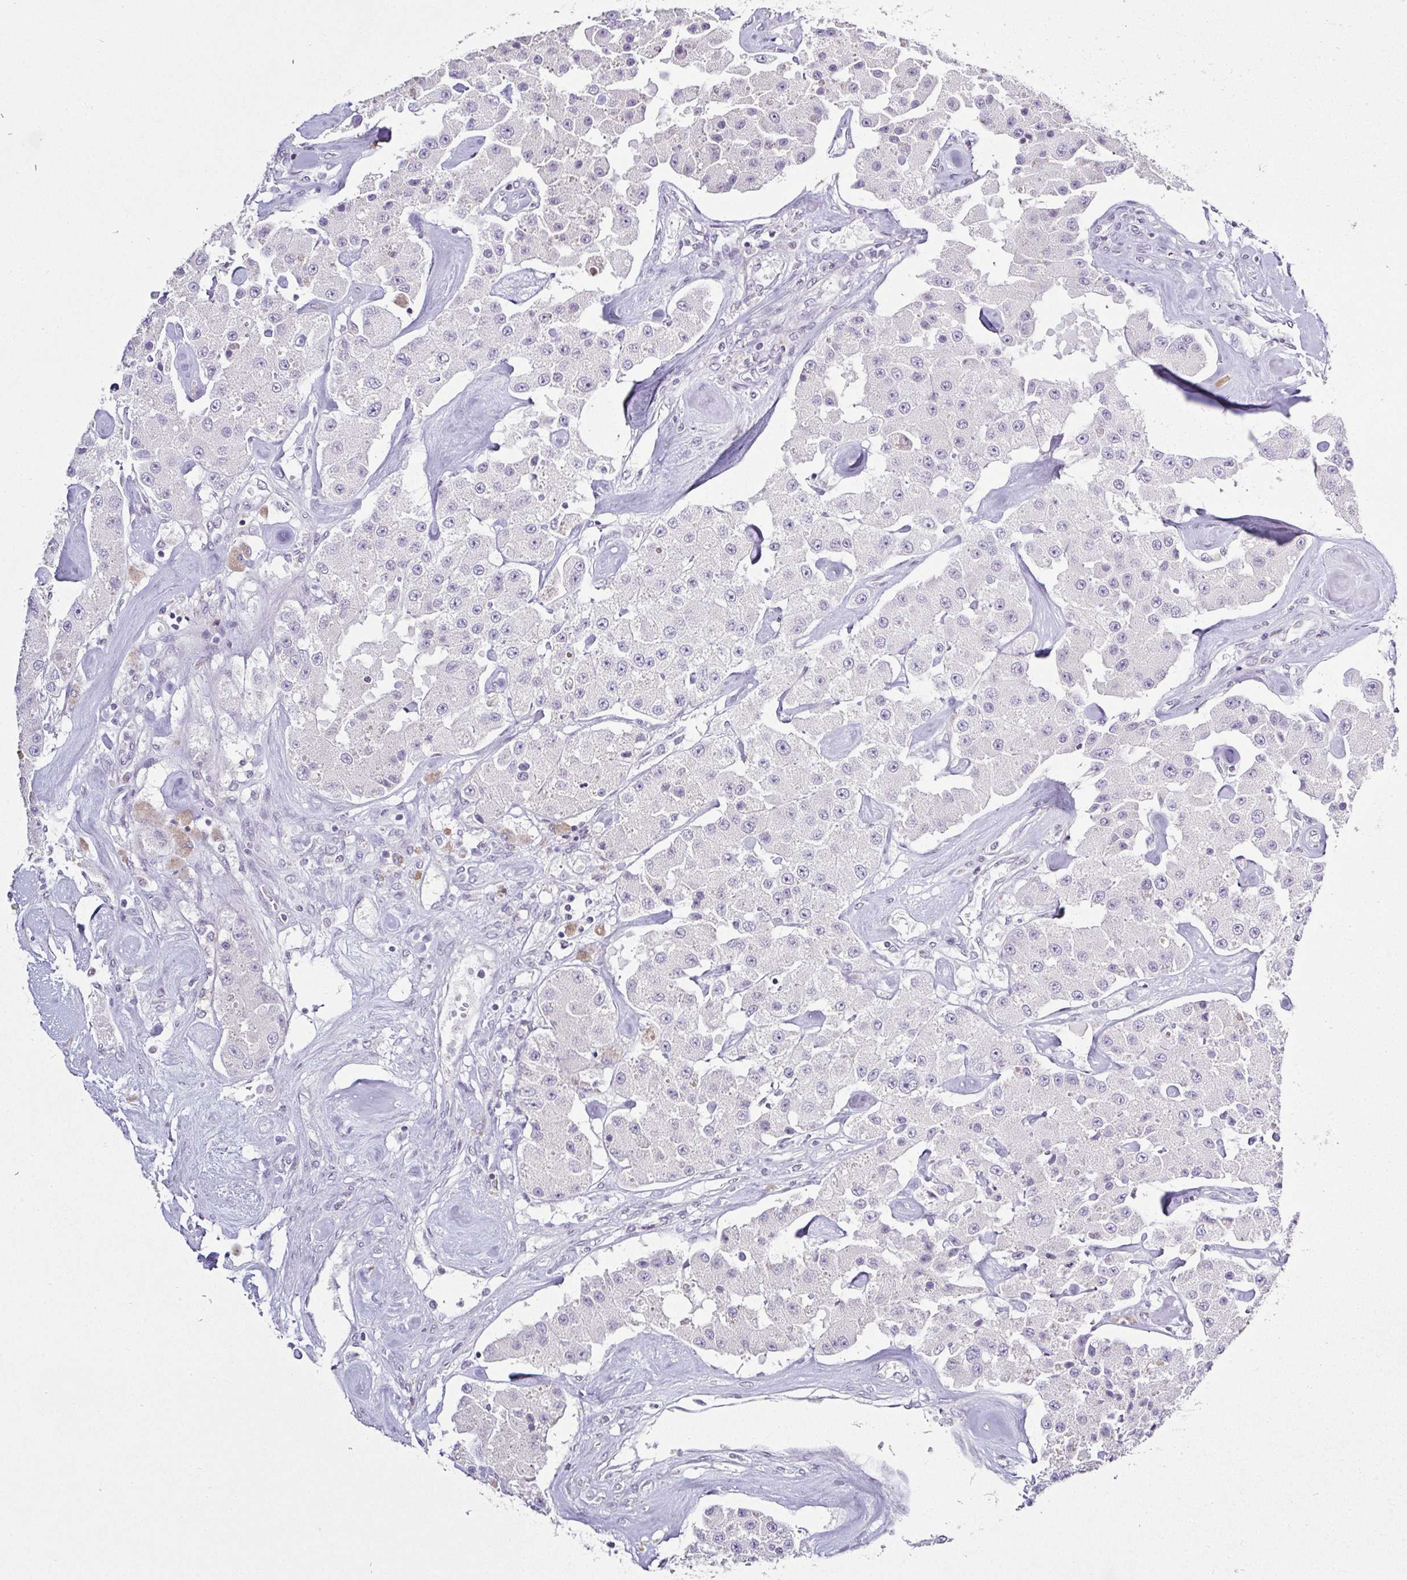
{"staining": {"intensity": "negative", "quantity": "none", "location": "none"}, "tissue": "carcinoid", "cell_type": "Tumor cells", "image_type": "cancer", "snomed": [{"axis": "morphology", "description": "Carcinoid, malignant, NOS"}, {"axis": "topography", "description": "Pancreas"}], "caption": "Malignant carcinoid was stained to show a protein in brown. There is no significant positivity in tumor cells.", "gene": "SERPINB3", "patient": {"sex": "male", "age": 41}}